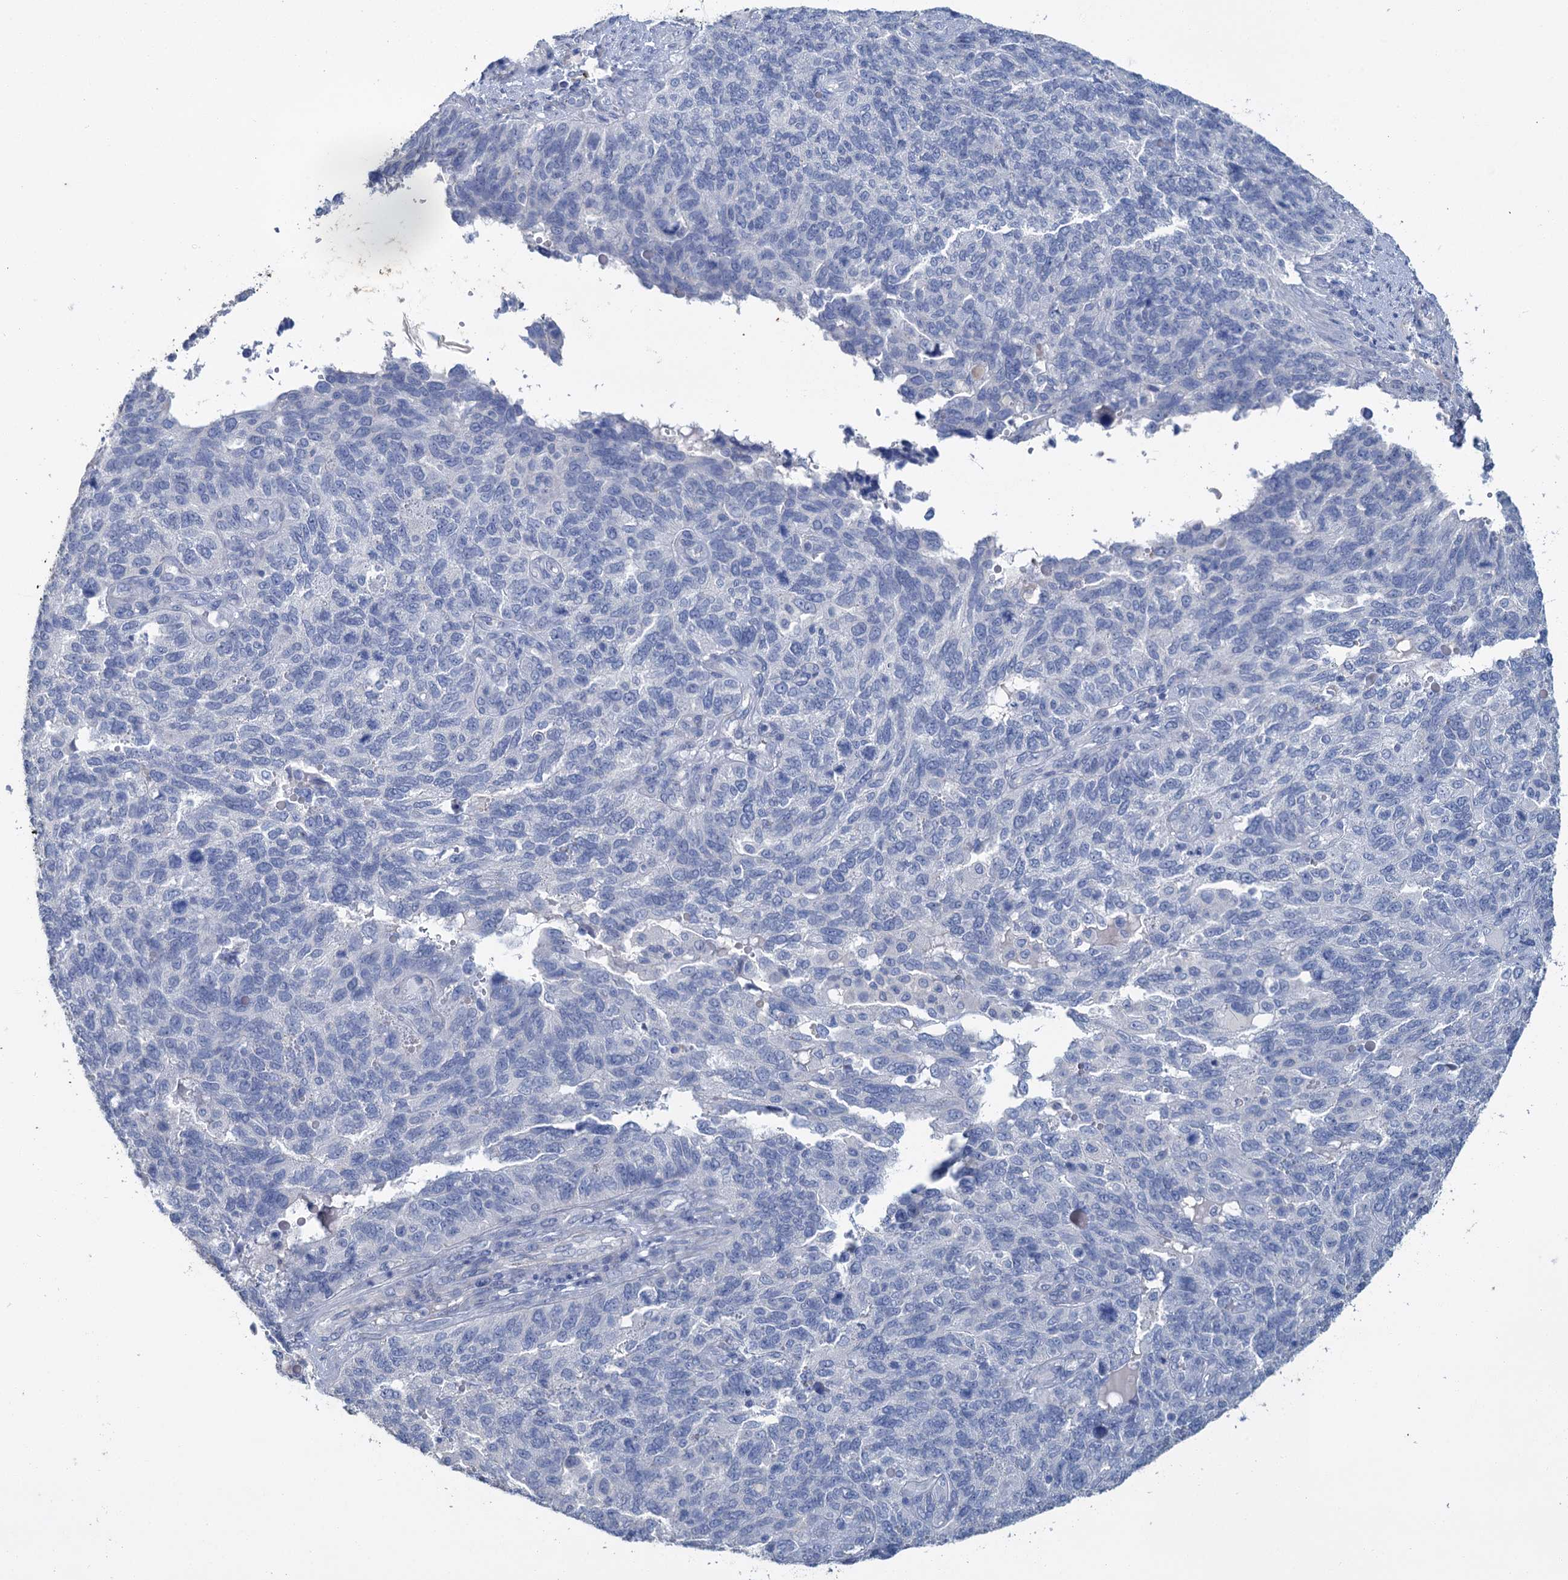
{"staining": {"intensity": "negative", "quantity": "none", "location": "none"}, "tissue": "endometrial cancer", "cell_type": "Tumor cells", "image_type": "cancer", "snomed": [{"axis": "morphology", "description": "Adenocarcinoma, NOS"}, {"axis": "topography", "description": "Endometrium"}], "caption": "This is a photomicrograph of IHC staining of endometrial cancer (adenocarcinoma), which shows no staining in tumor cells.", "gene": "SNCB", "patient": {"sex": "female", "age": 66}}